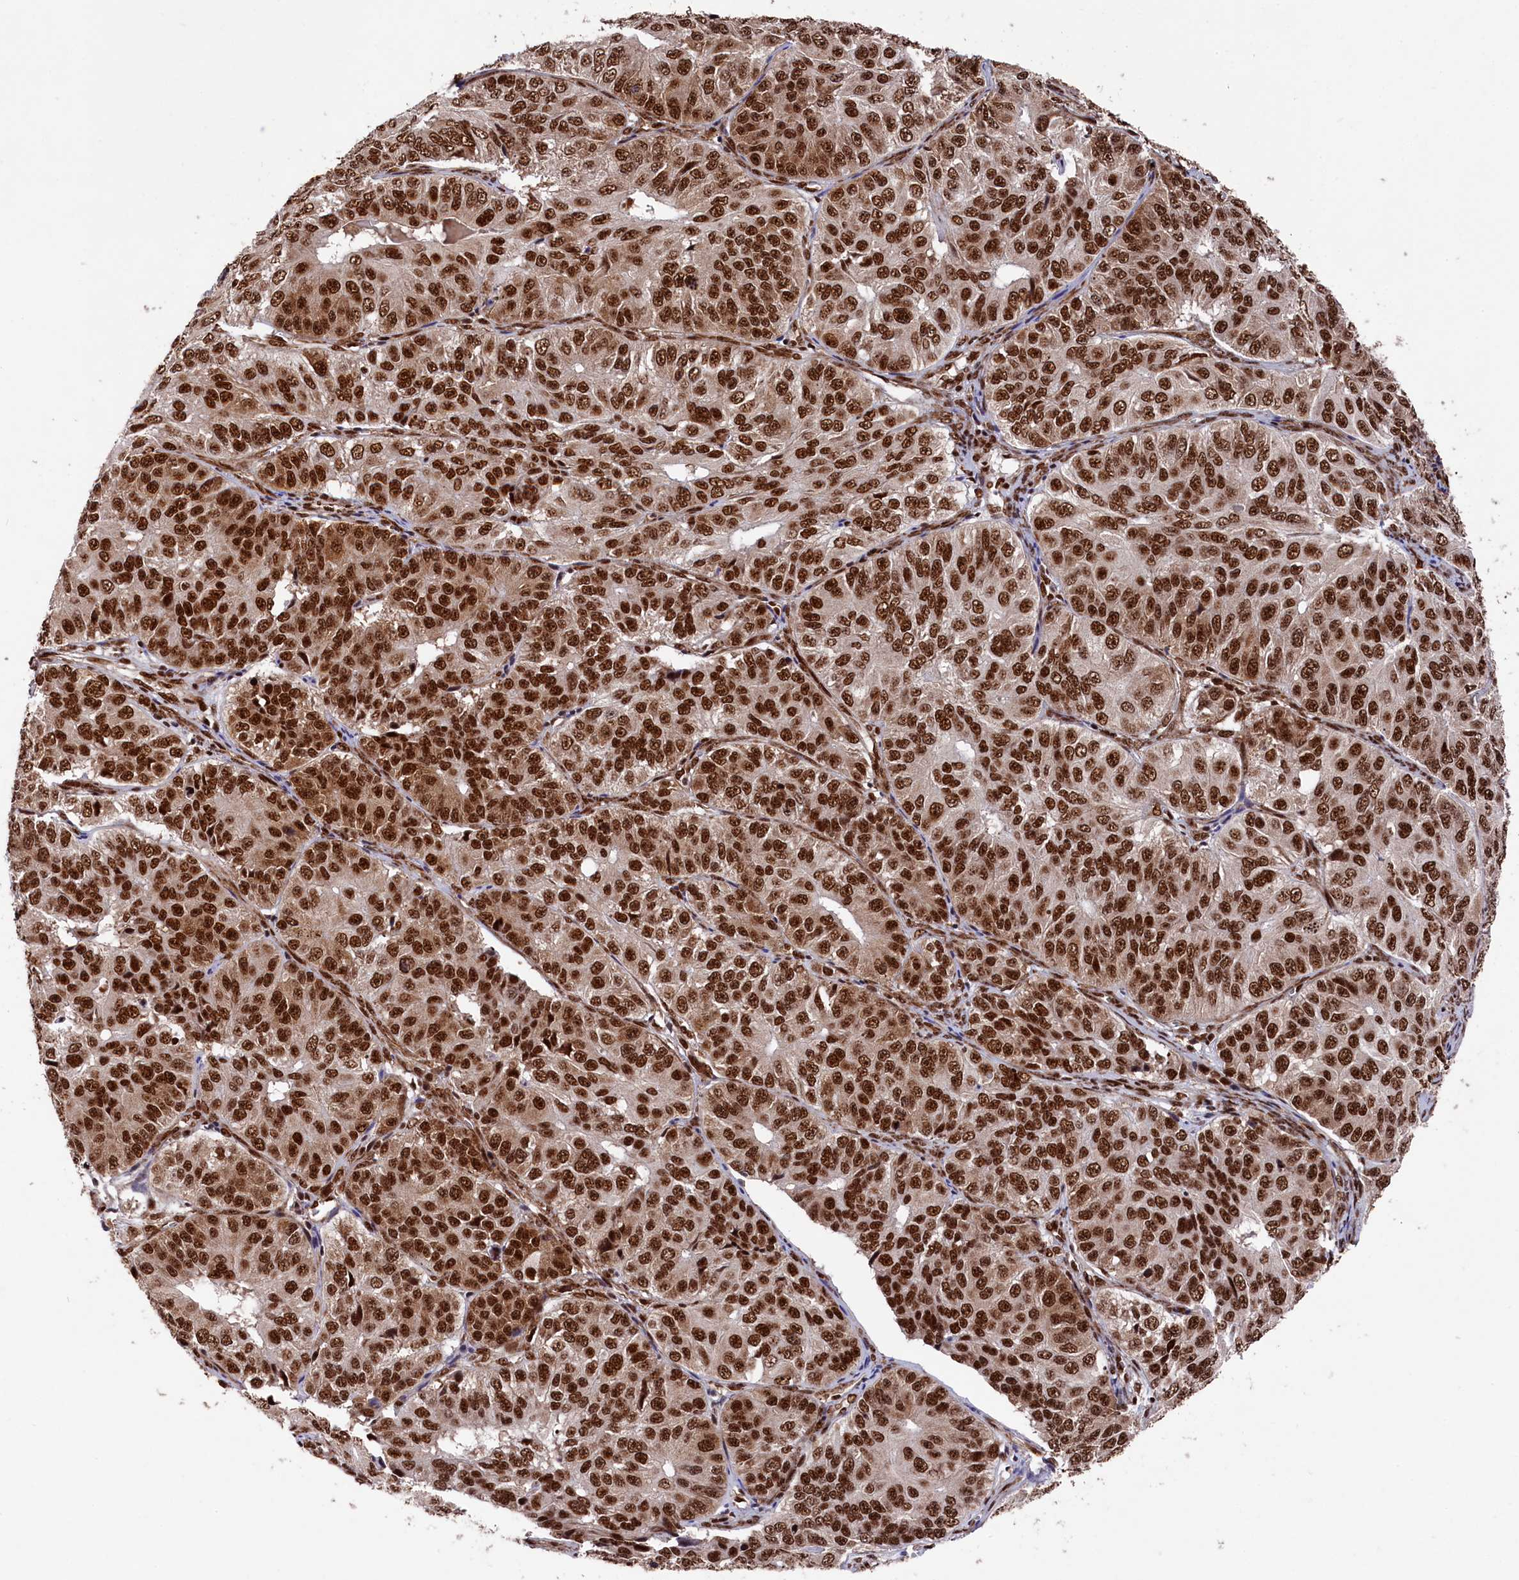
{"staining": {"intensity": "strong", "quantity": ">75%", "location": "nuclear"}, "tissue": "ovarian cancer", "cell_type": "Tumor cells", "image_type": "cancer", "snomed": [{"axis": "morphology", "description": "Carcinoma, endometroid"}, {"axis": "topography", "description": "Ovary"}], "caption": "Immunohistochemical staining of human endometroid carcinoma (ovarian) shows strong nuclear protein positivity in about >75% of tumor cells.", "gene": "PRPF31", "patient": {"sex": "female", "age": 51}}